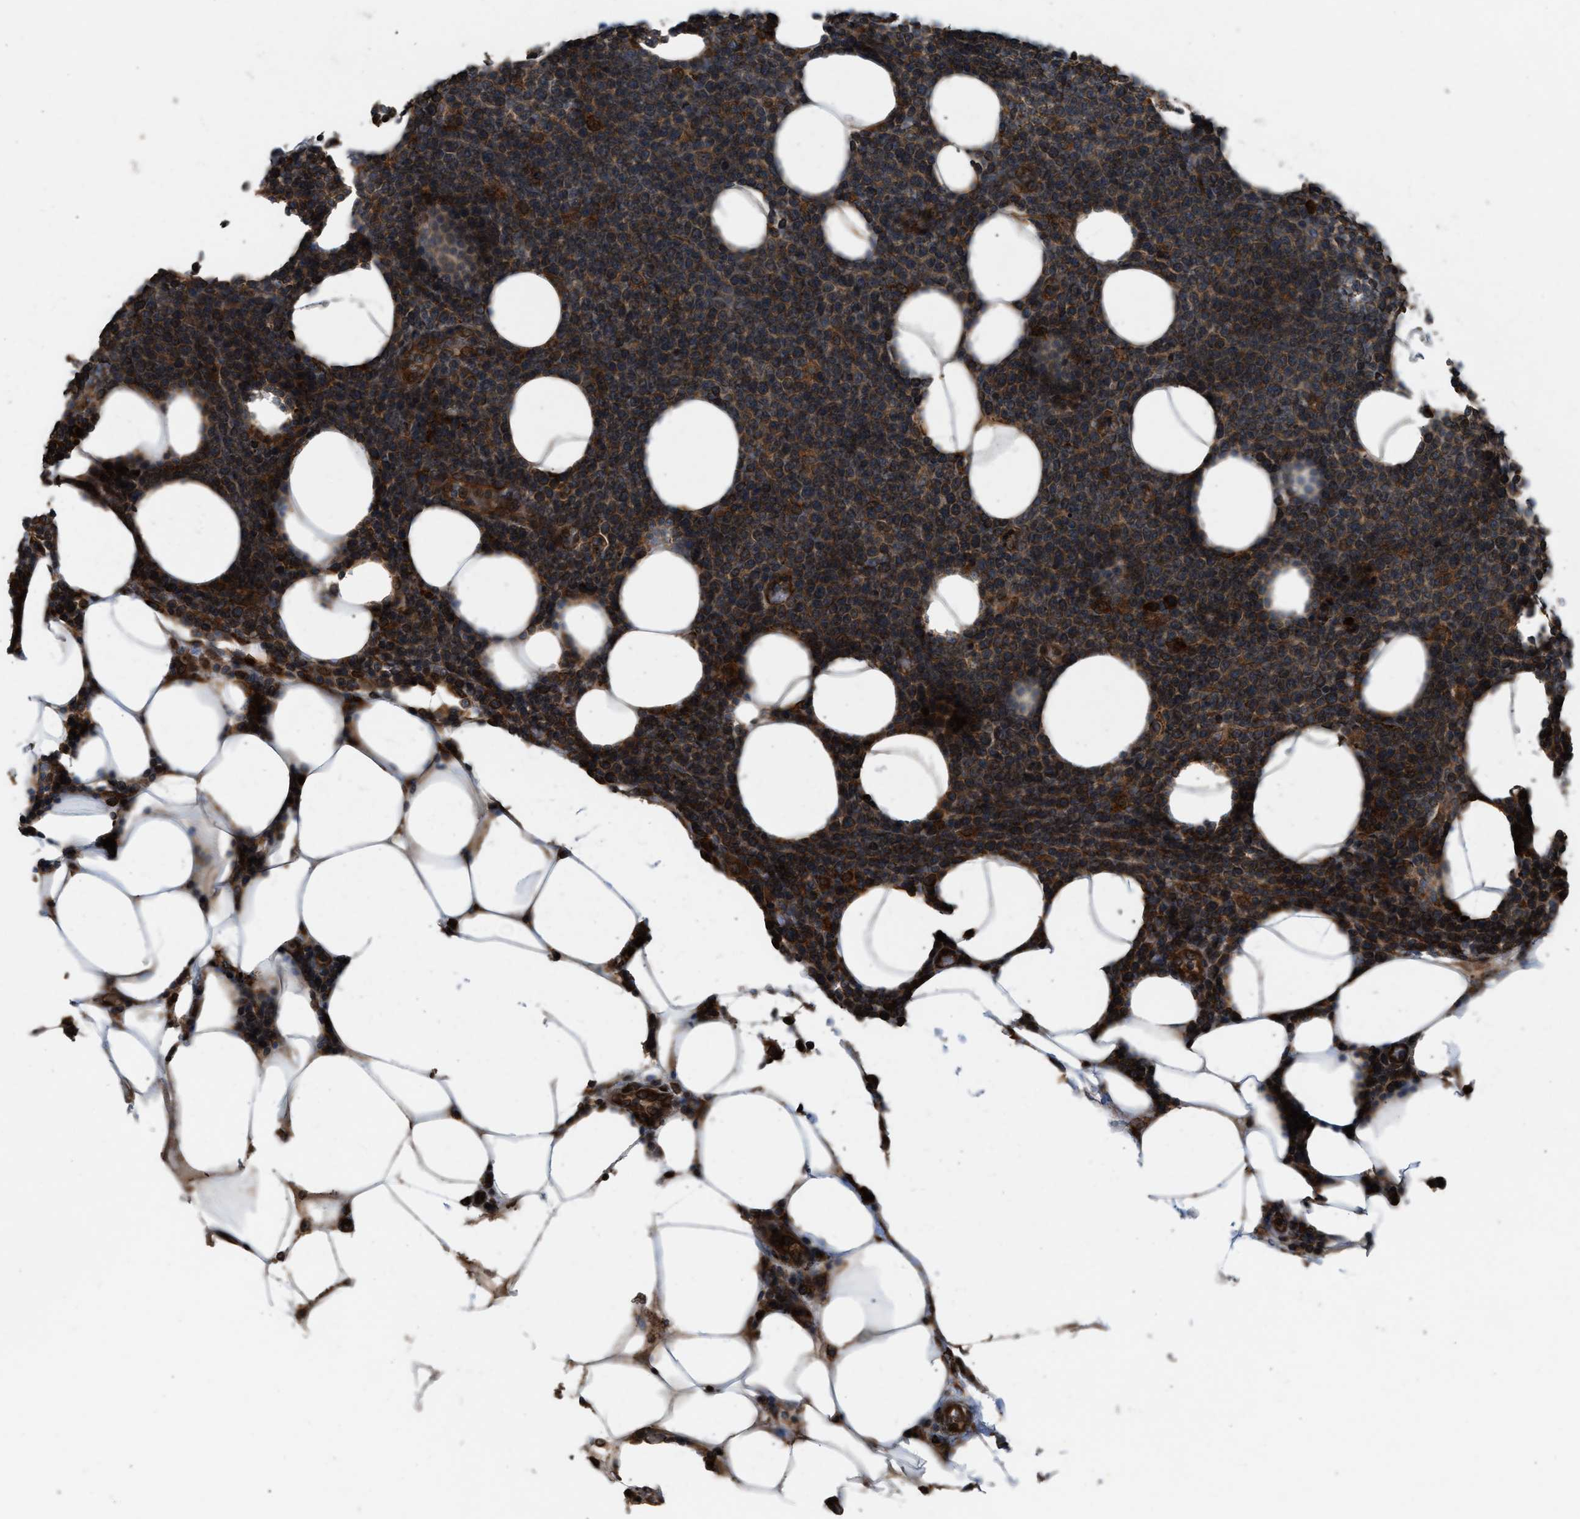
{"staining": {"intensity": "strong", "quantity": ">75%", "location": "cytoplasmic/membranous"}, "tissue": "lymphoma", "cell_type": "Tumor cells", "image_type": "cancer", "snomed": [{"axis": "morphology", "description": "Malignant lymphoma, non-Hodgkin's type, High grade"}, {"axis": "topography", "description": "Lymph node"}], "caption": "Immunohistochemical staining of human lymphoma displays high levels of strong cytoplasmic/membranous staining in about >75% of tumor cells.", "gene": "BAIAP2L1", "patient": {"sex": "male", "age": 61}}